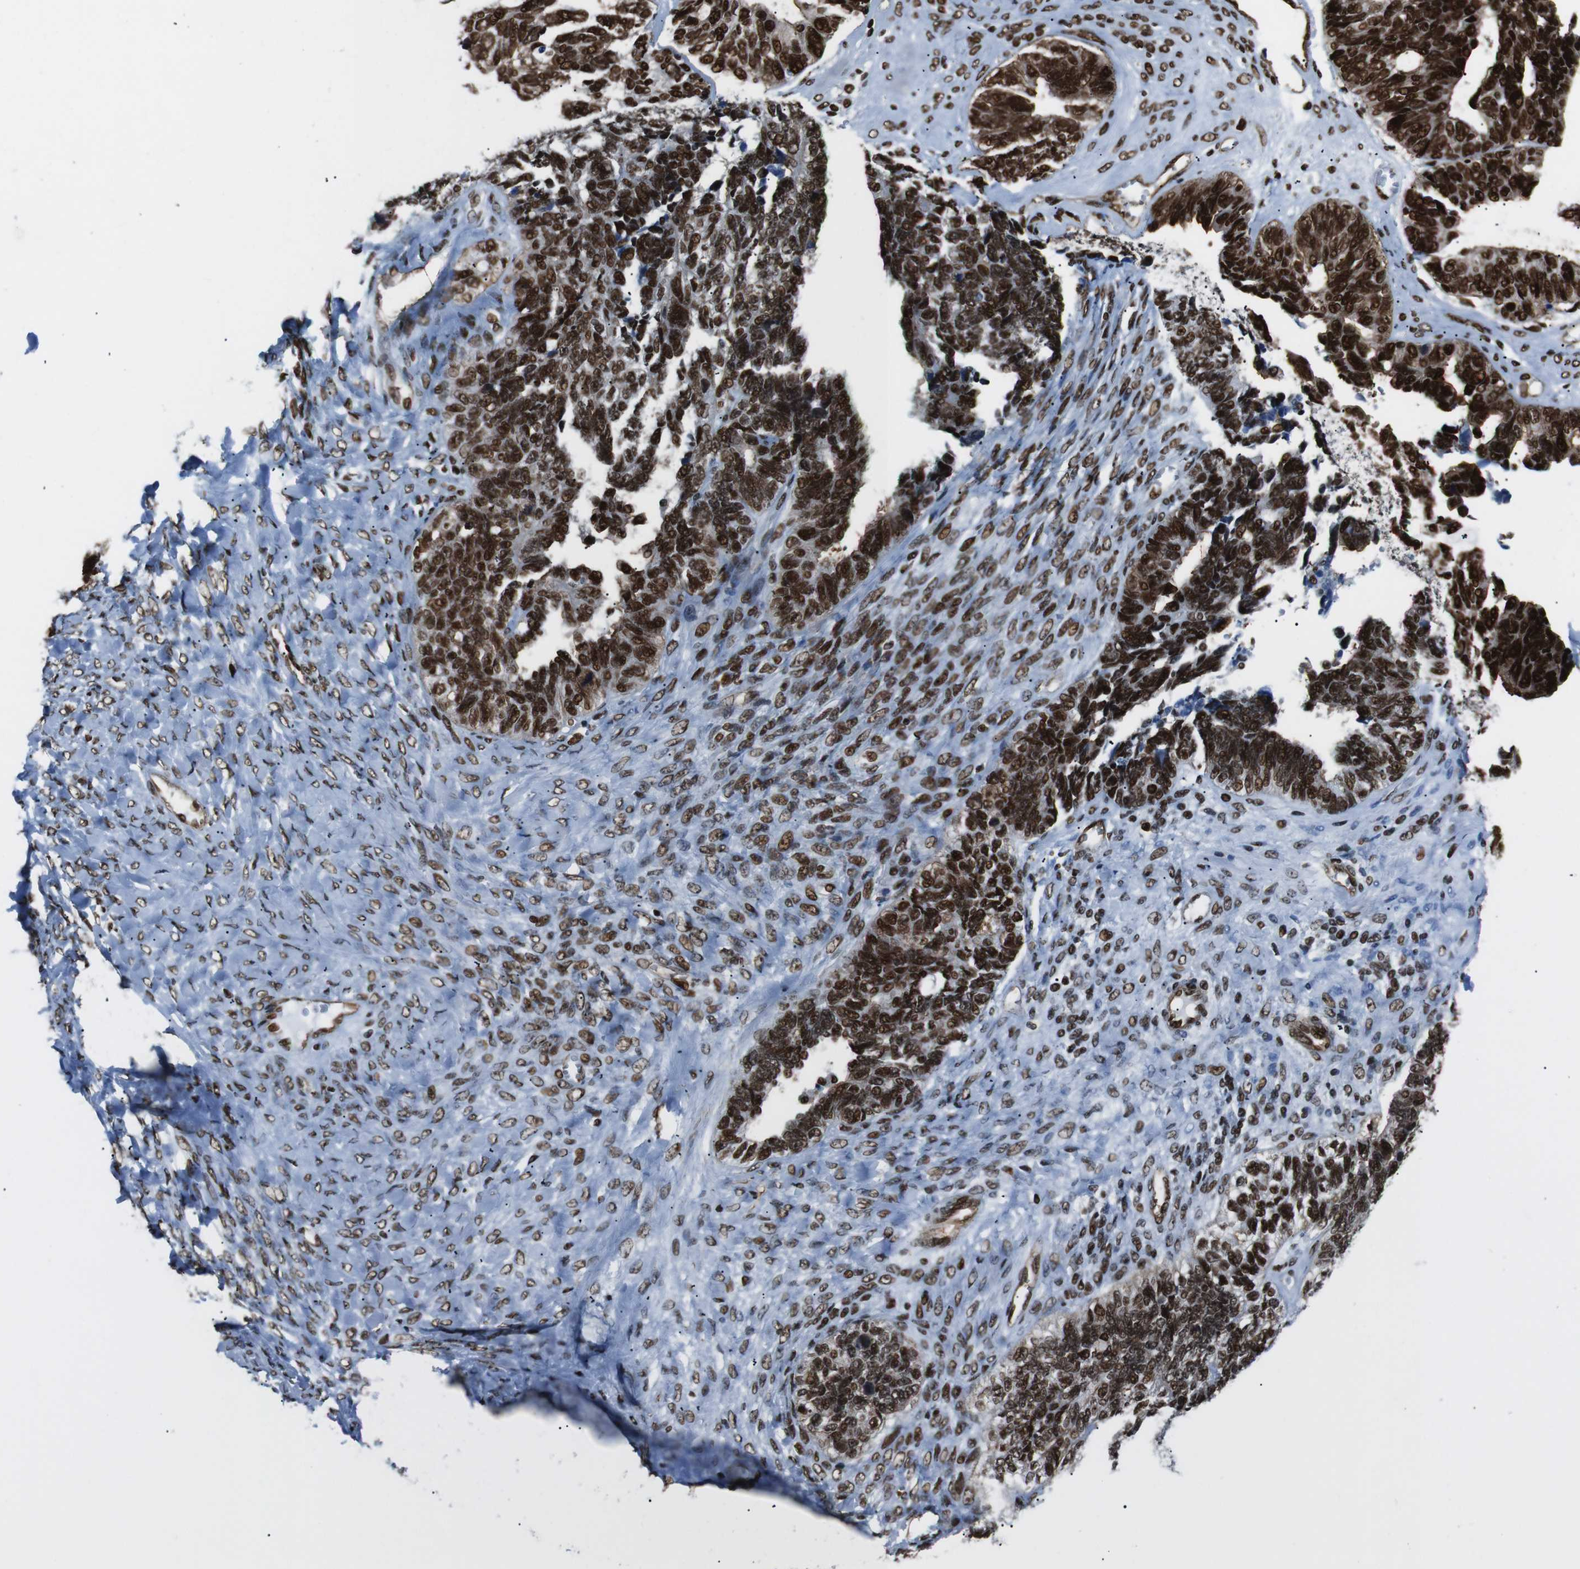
{"staining": {"intensity": "strong", "quantity": ">75%", "location": "cytoplasmic/membranous,nuclear"}, "tissue": "ovarian cancer", "cell_type": "Tumor cells", "image_type": "cancer", "snomed": [{"axis": "morphology", "description": "Cystadenocarcinoma, serous, NOS"}, {"axis": "topography", "description": "Ovary"}], "caption": "This is an image of immunohistochemistry staining of ovarian serous cystadenocarcinoma, which shows strong expression in the cytoplasmic/membranous and nuclear of tumor cells.", "gene": "HNRNPU", "patient": {"sex": "female", "age": 79}}